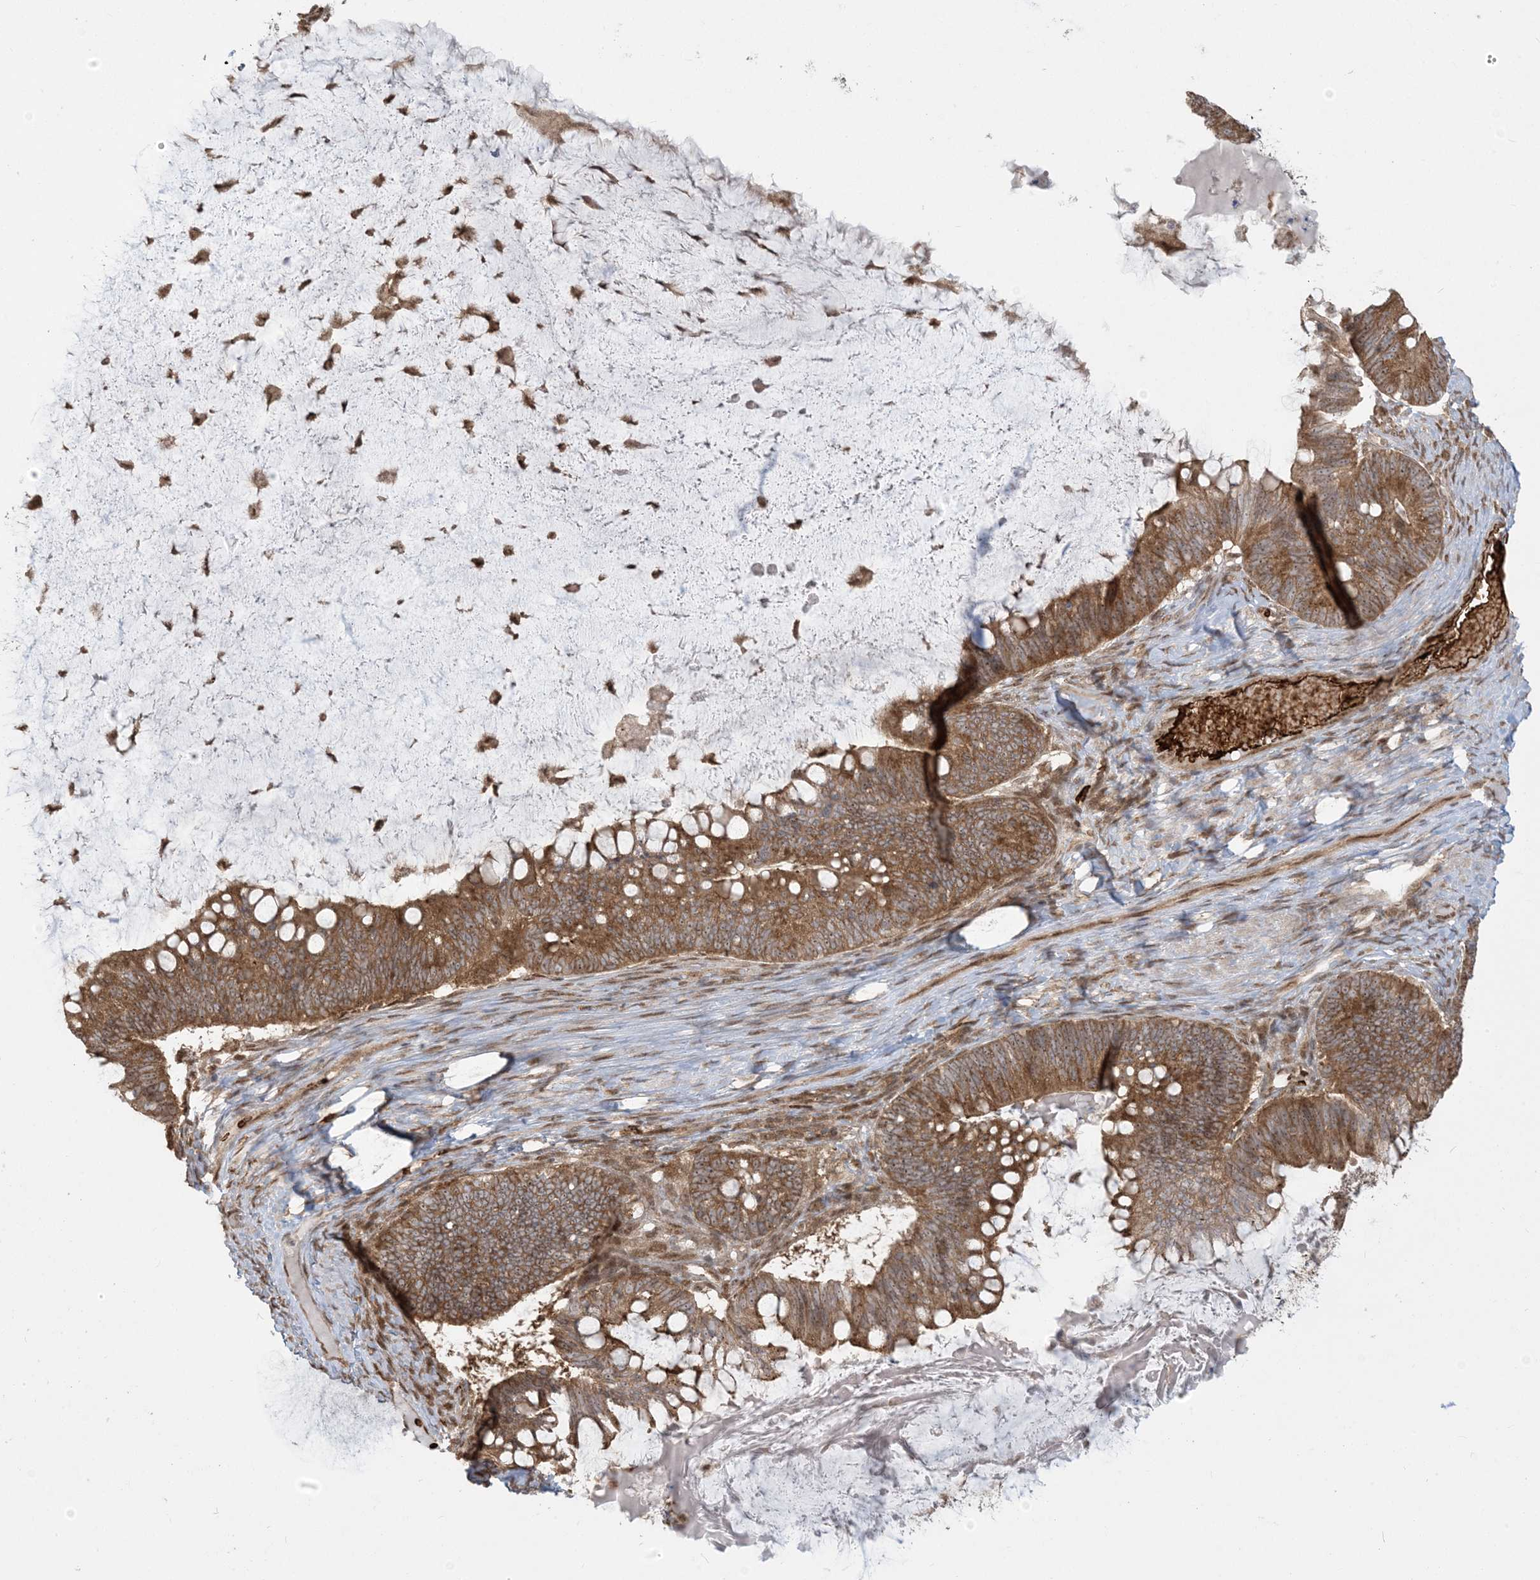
{"staining": {"intensity": "moderate", "quantity": ">75%", "location": "cytoplasmic/membranous"}, "tissue": "ovarian cancer", "cell_type": "Tumor cells", "image_type": "cancer", "snomed": [{"axis": "morphology", "description": "Cystadenocarcinoma, mucinous, NOS"}, {"axis": "topography", "description": "Ovary"}], "caption": "High-power microscopy captured an immunohistochemistry histopathology image of mucinous cystadenocarcinoma (ovarian), revealing moderate cytoplasmic/membranous staining in approximately >75% of tumor cells.", "gene": "ABCF3", "patient": {"sex": "female", "age": 61}}